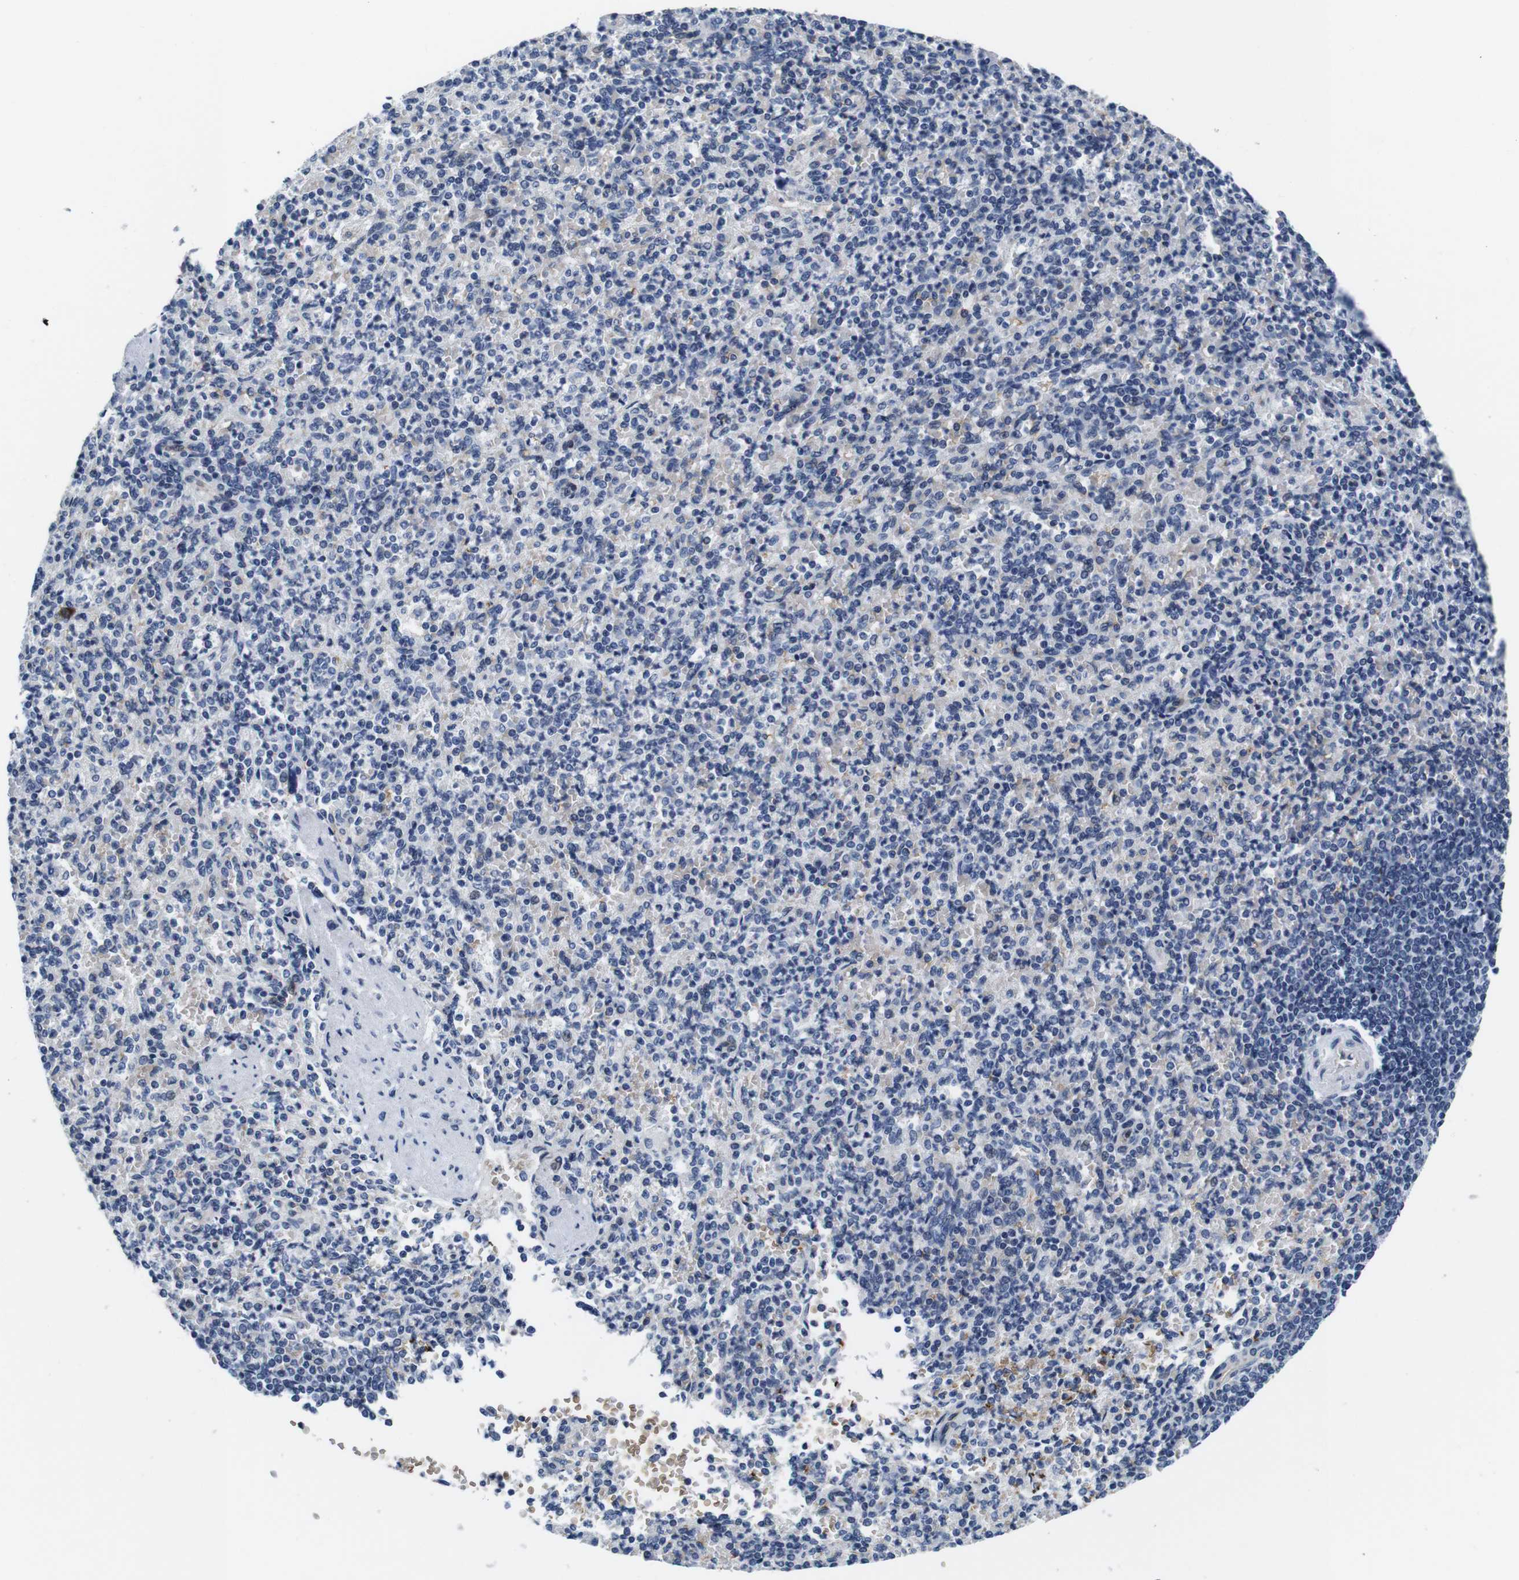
{"staining": {"intensity": "negative", "quantity": "none", "location": "none"}, "tissue": "spleen", "cell_type": "Cells in red pulp", "image_type": "normal", "snomed": [{"axis": "morphology", "description": "Normal tissue, NOS"}, {"axis": "topography", "description": "Spleen"}], "caption": "IHC histopathology image of unremarkable spleen: spleen stained with DAB (3,3'-diaminobenzidine) demonstrates no significant protein staining in cells in red pulp.", "gene": "SOCS3", "patient": {"sex": "female", "age": 74}}